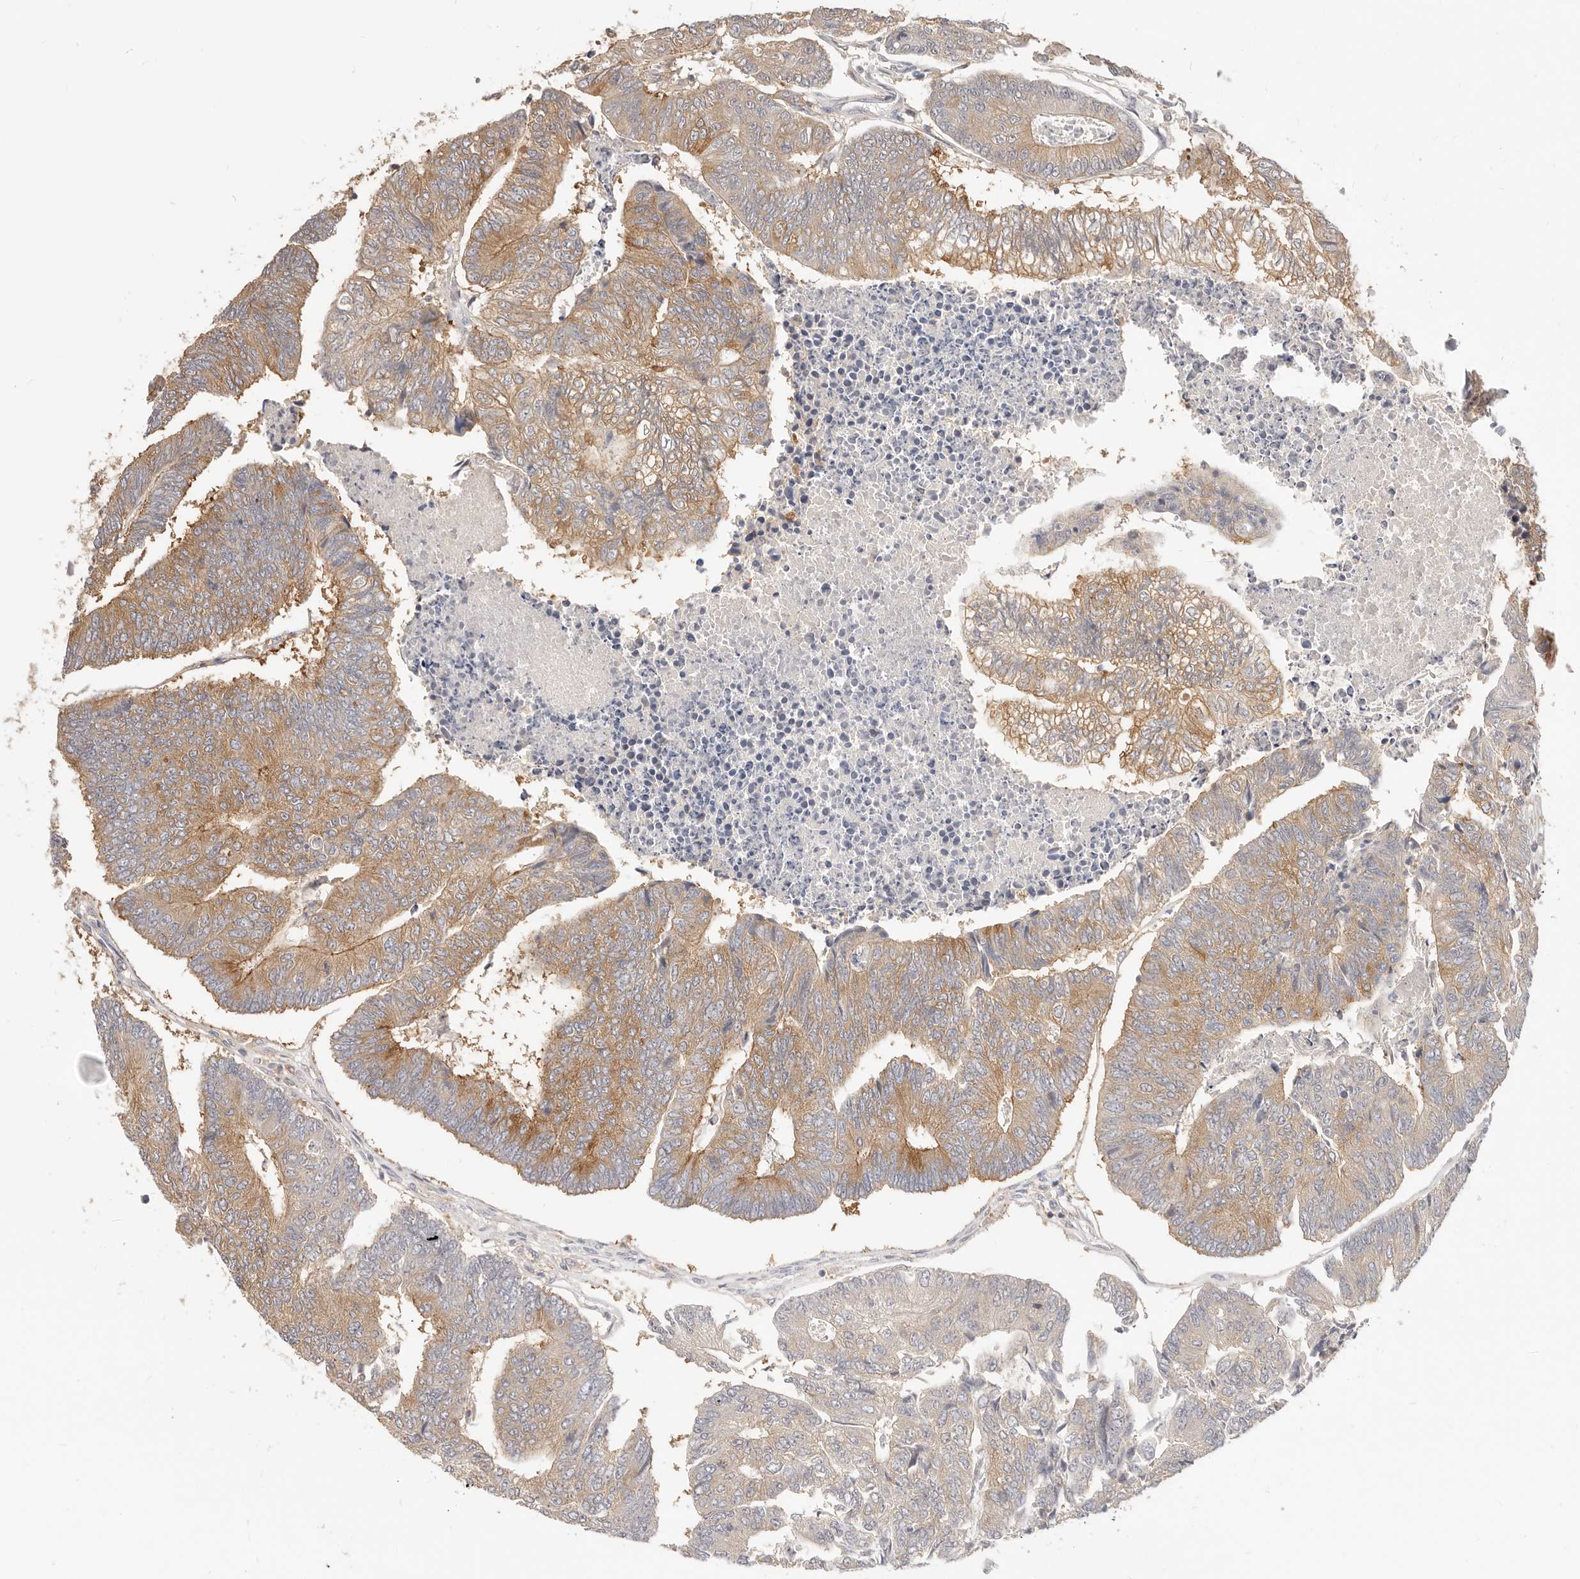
{"staining": {"intensity": "moderate", "quantity": "25%-75%", "location": "cytoplasmic/membranous"}, "tissue": "colorectal cancer", "cell_type": "Tumor cells", "image_type": "cancer", "snomed": [{"axis": "morphology", "description": "Adenocarcinoma, NOS"}, {"axis": "topography", "description": "Colon"}], "caption": "Immunohistochemical staining of human colorectal cancer demonstrates medium levels of moderate cytoplasmic/membranous positivity in approximately 25%-75% of tumor cells.", "gene": "DTNBP1", "patient": {"sex": "female", "age": 67}}